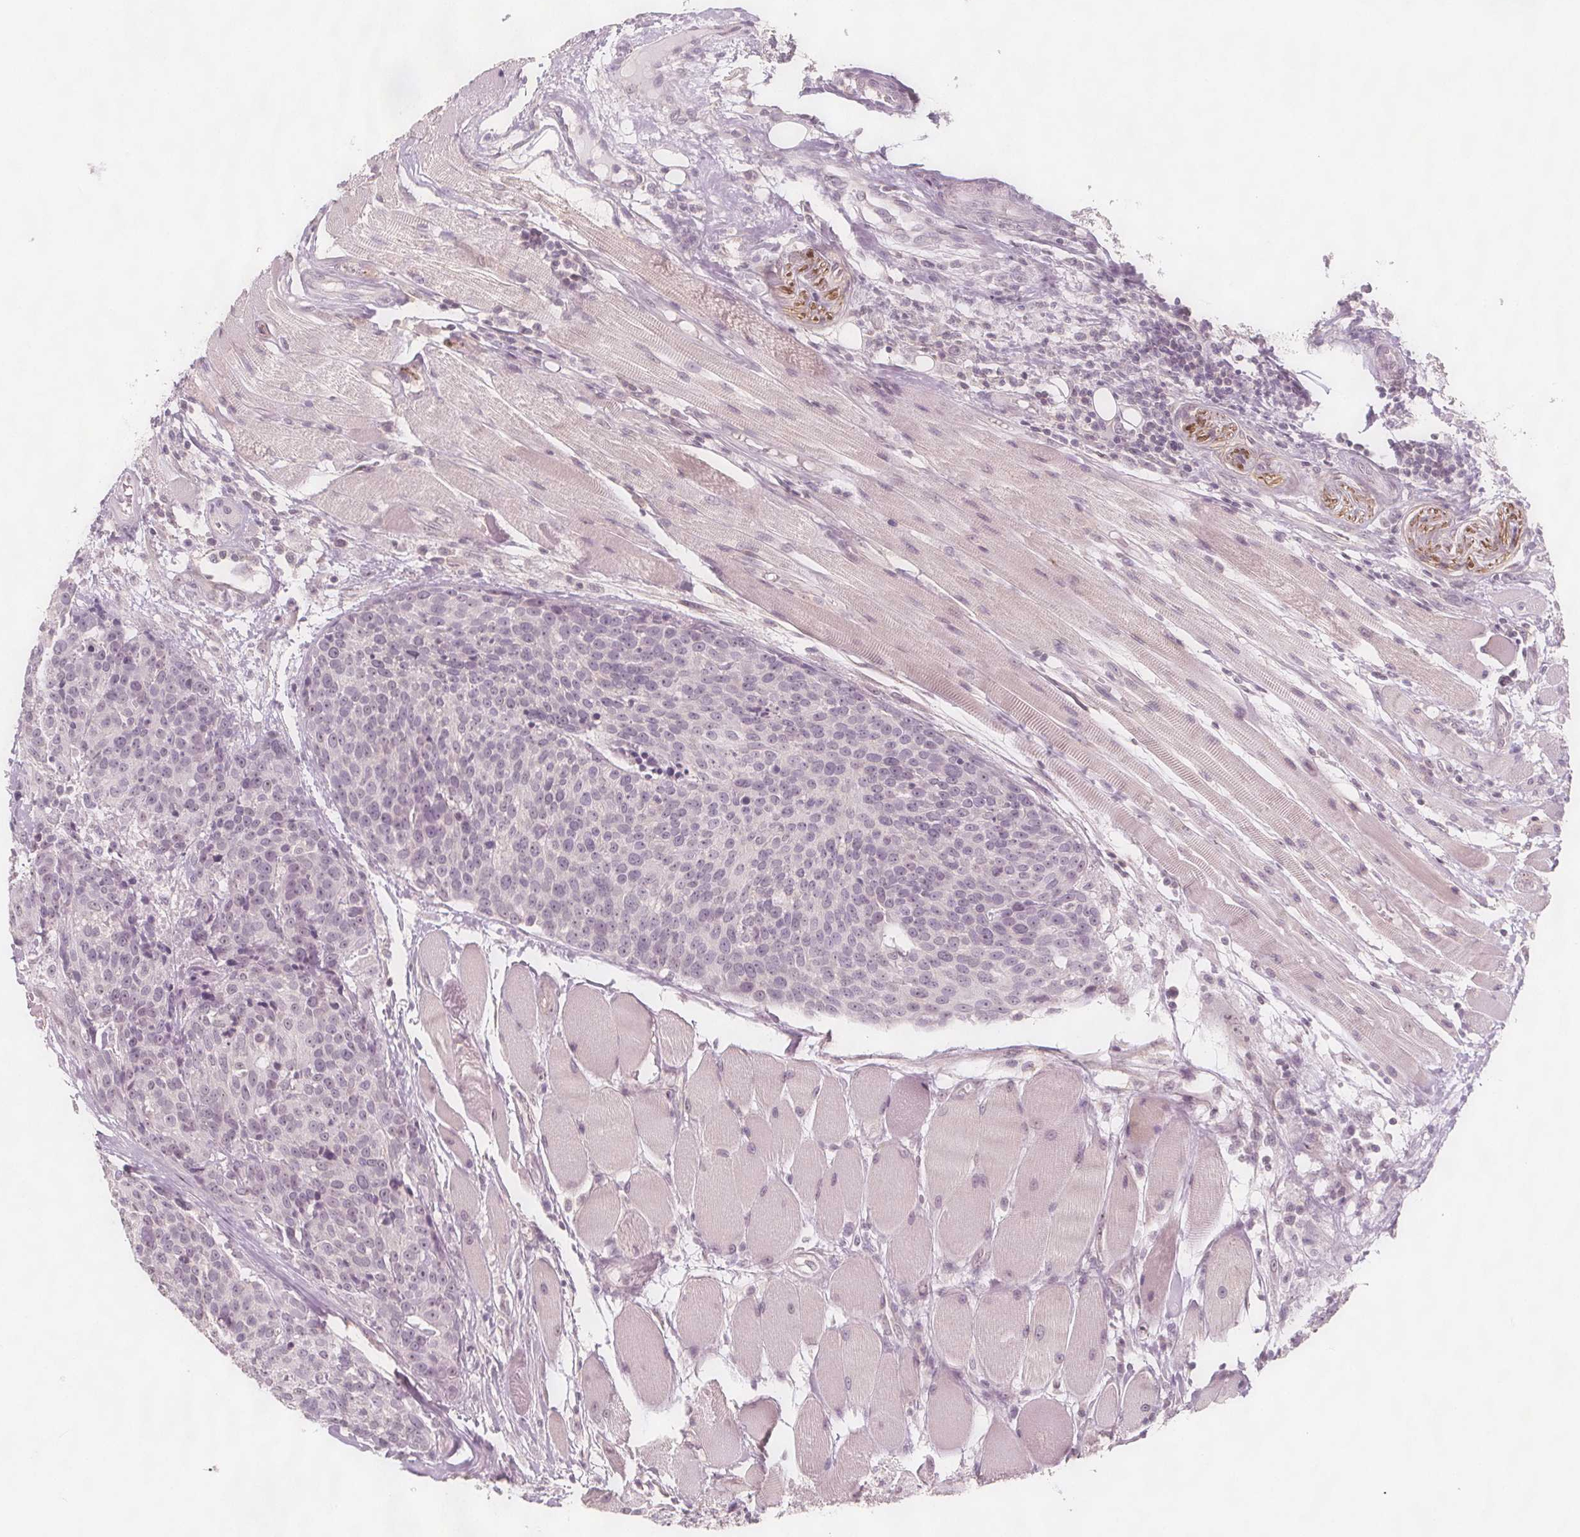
{"staining": {"intensity": "negative", "quantity": "none", "location": "none"}, "tissue": "head and neck cancer", "cell_type": "Tumor cells", "image_type": "cancer", "snomed": [{"axis": "morphology", "description": "Squamous cell carcinoma, NOS"}, {"axis": "topography", "description": "Oral tissue"}, {"axis": "topography", "description": "Head-Neck"}], "caption": "Tumor cells show no significant expression in head and neck cancer.", "gene": "C1orf167", "patient": {"sex": "male", "age": 64}}